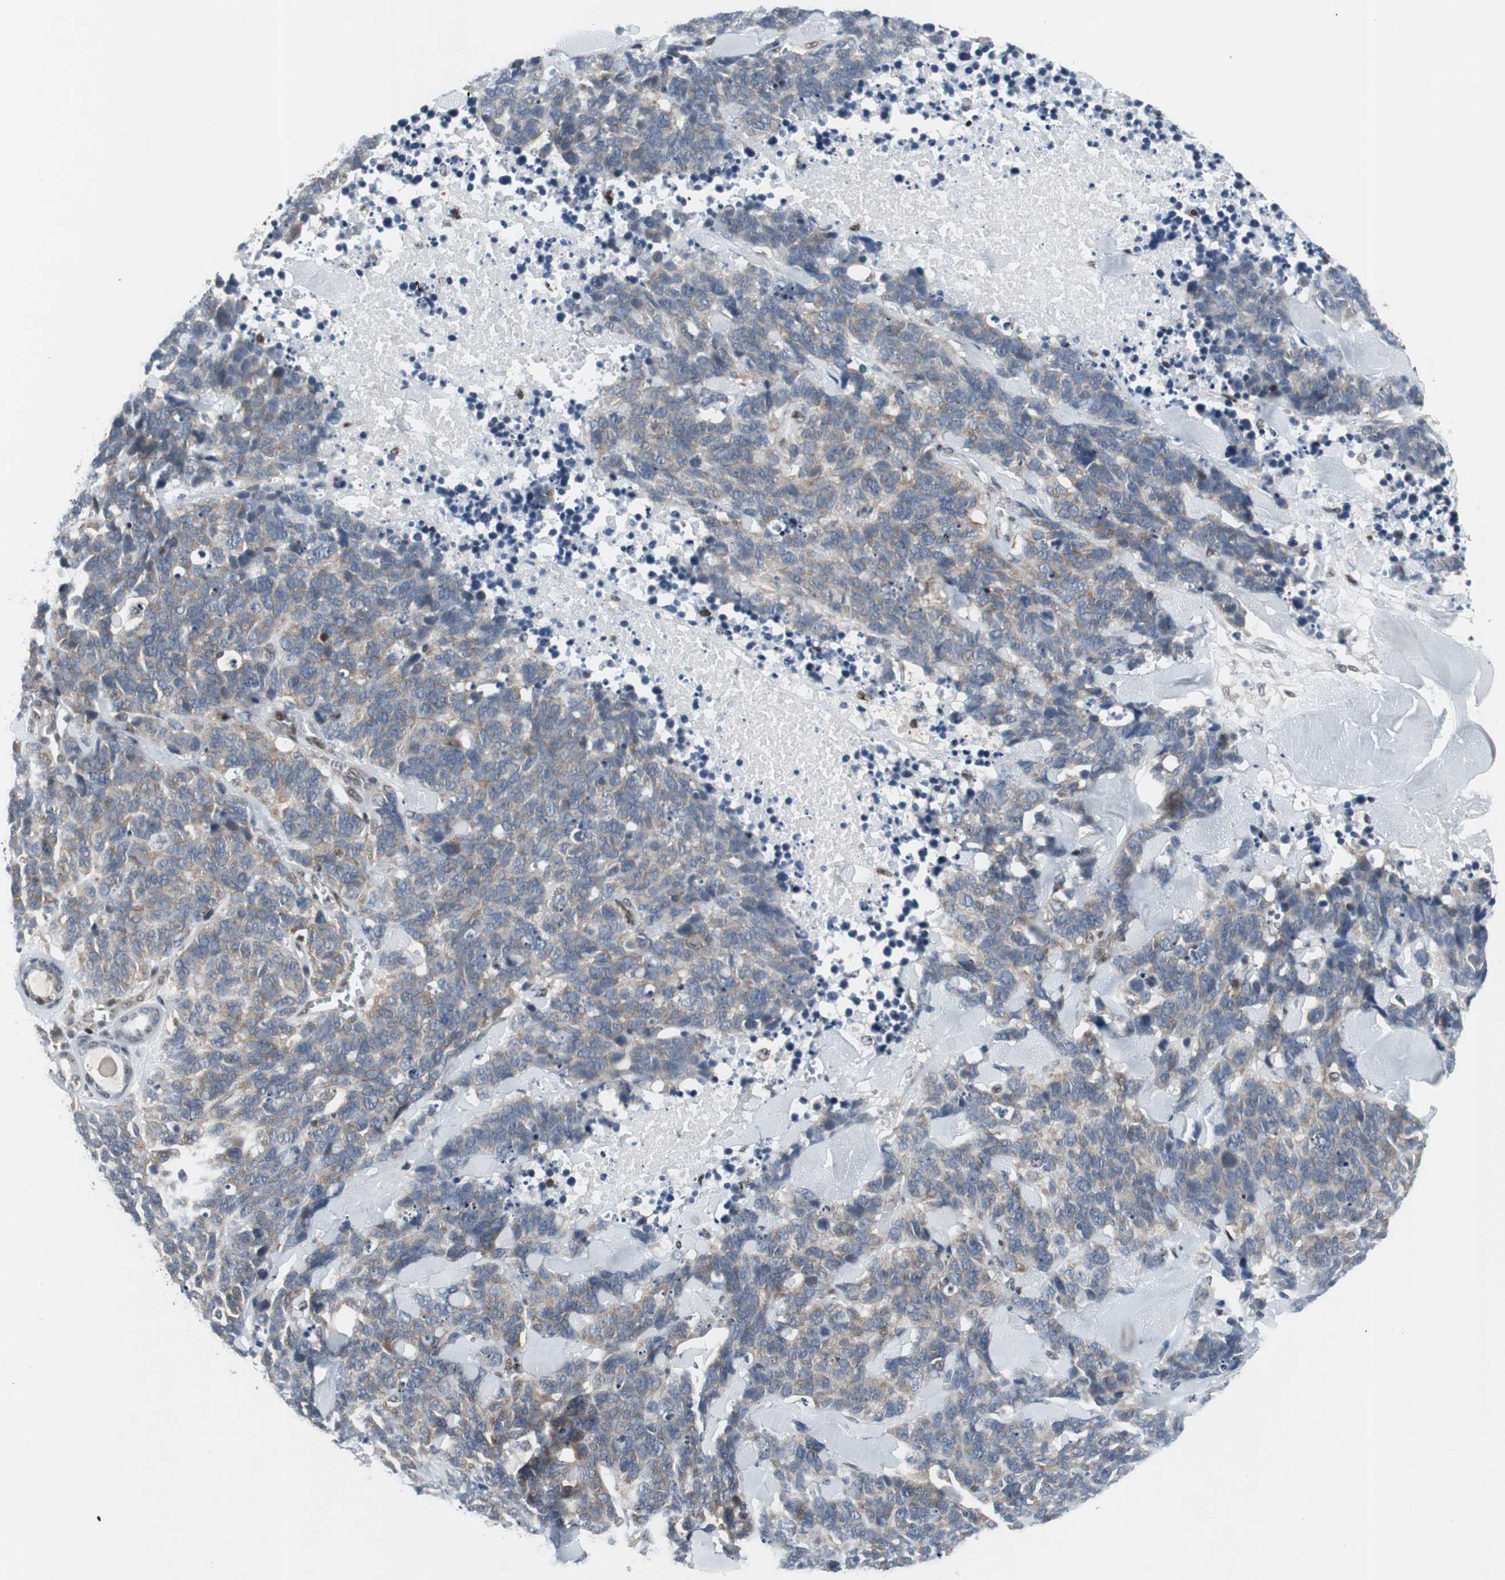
{"staining": {"intensity": "weak", "quantity": "25%-75%", "location": "cytoplasmic/membranous"}, "tissue": "lung cancer", "cell_type": "Tumor cells", "image_type": "cancer", "snomed": [{"axis": "morphology", "description": "Neoplasm, malignant, NOS"}, {"axis": "topography", "description": "Lung"}], "caption": "Weak cytoplasmic/membranous protein staining is present in about 25%-75% of tumor cells in lung neoplasm (malignant).", "gene": "GRK2", "patient": {"sex": "female", "age": 58}}